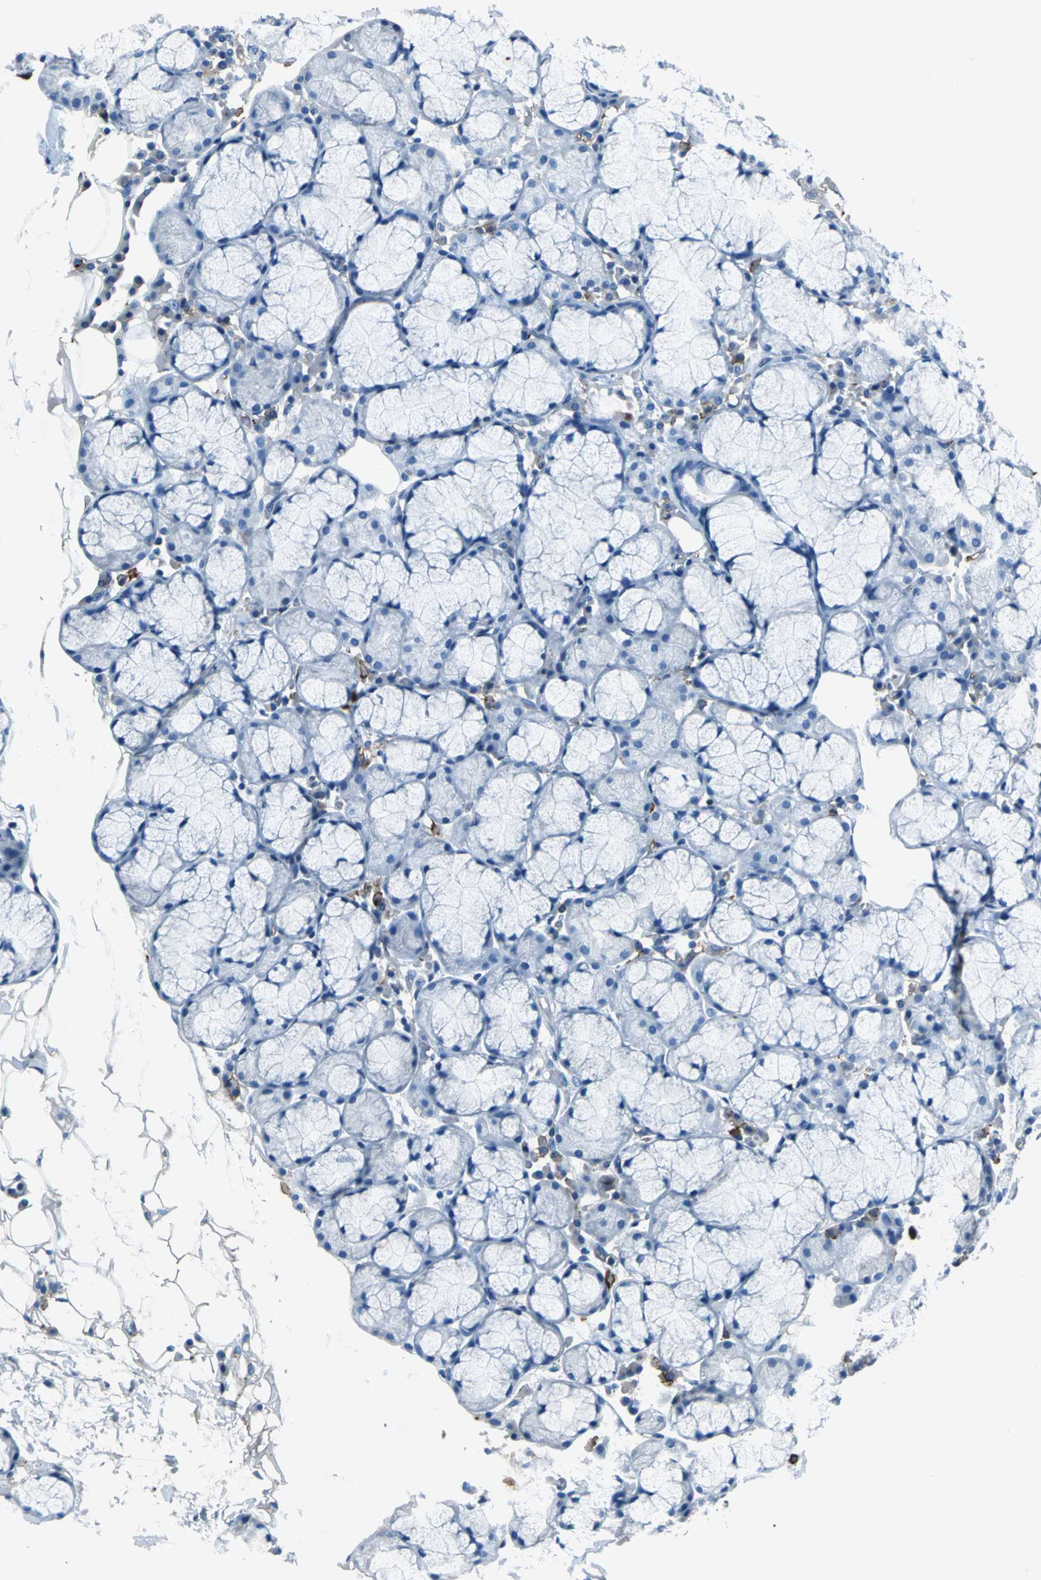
{"staining": {"intensity": "negative", "quantity": "none", "location": "none"}, "tissue": "salivary gland", "cell_type": "Glandular cells", "image_type": "normal", "snomed": [{"axis": "morphology", "description": "Normal tissue, NOS"}, {"axis": "topography", "description": "Skeletal muscle"}, {"axis": "topography", "description": "Oral tissue"}, {"axis": "topography", "description": "Salivary gland"}, {"axis": "topography", "description": "Peripheral nerve tissue"}], "caption": "Immunohistochemistry of benign salivary gland reveals no expression in glandular cells. The staining was performed using DAB to visualize the protein expression in brown, while the nuclei were stained in blue with hematoxylin (Magnification: 20x).", "gene": "RPS13", "patient": {"sex": "male", "age": 54}}